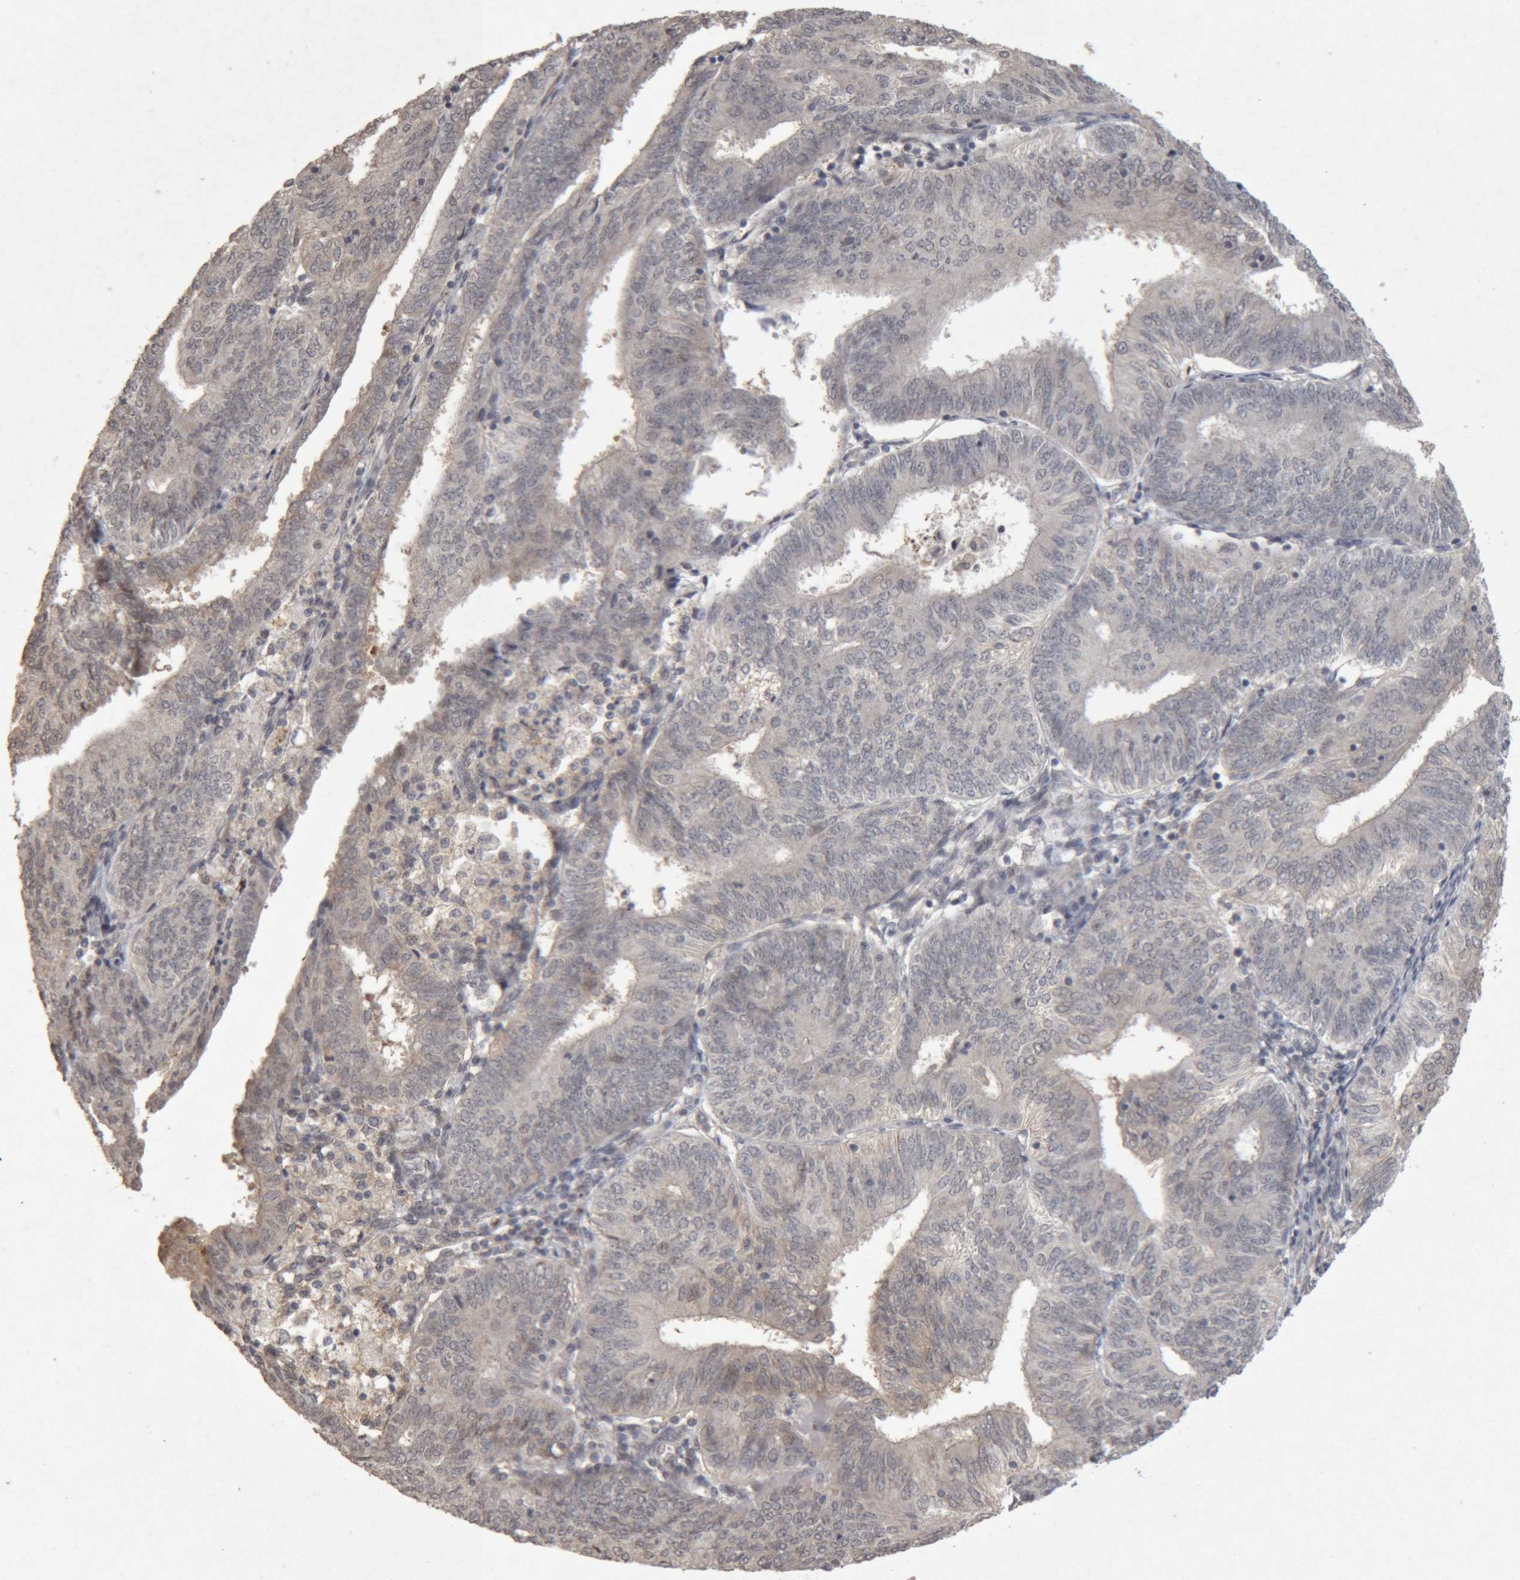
{"staining": {"intensity": "negative", "quantity": "none", "location": "none"}, "tissue": "endometrial cancer", "cell_type": "Tumor cells", "image_type": "cancer", "snomed": [{"axis": "morphology", "description": "Adenocarcinoma, NOS"}, {"axis": "topography", "description": "Endometrium"}], "caption": "Micrograph shows no protein expression in tumor cells of endometrial cancer tissue.", "gene": "MEP1A", "patient": {"sex": "female", "age": 58}}